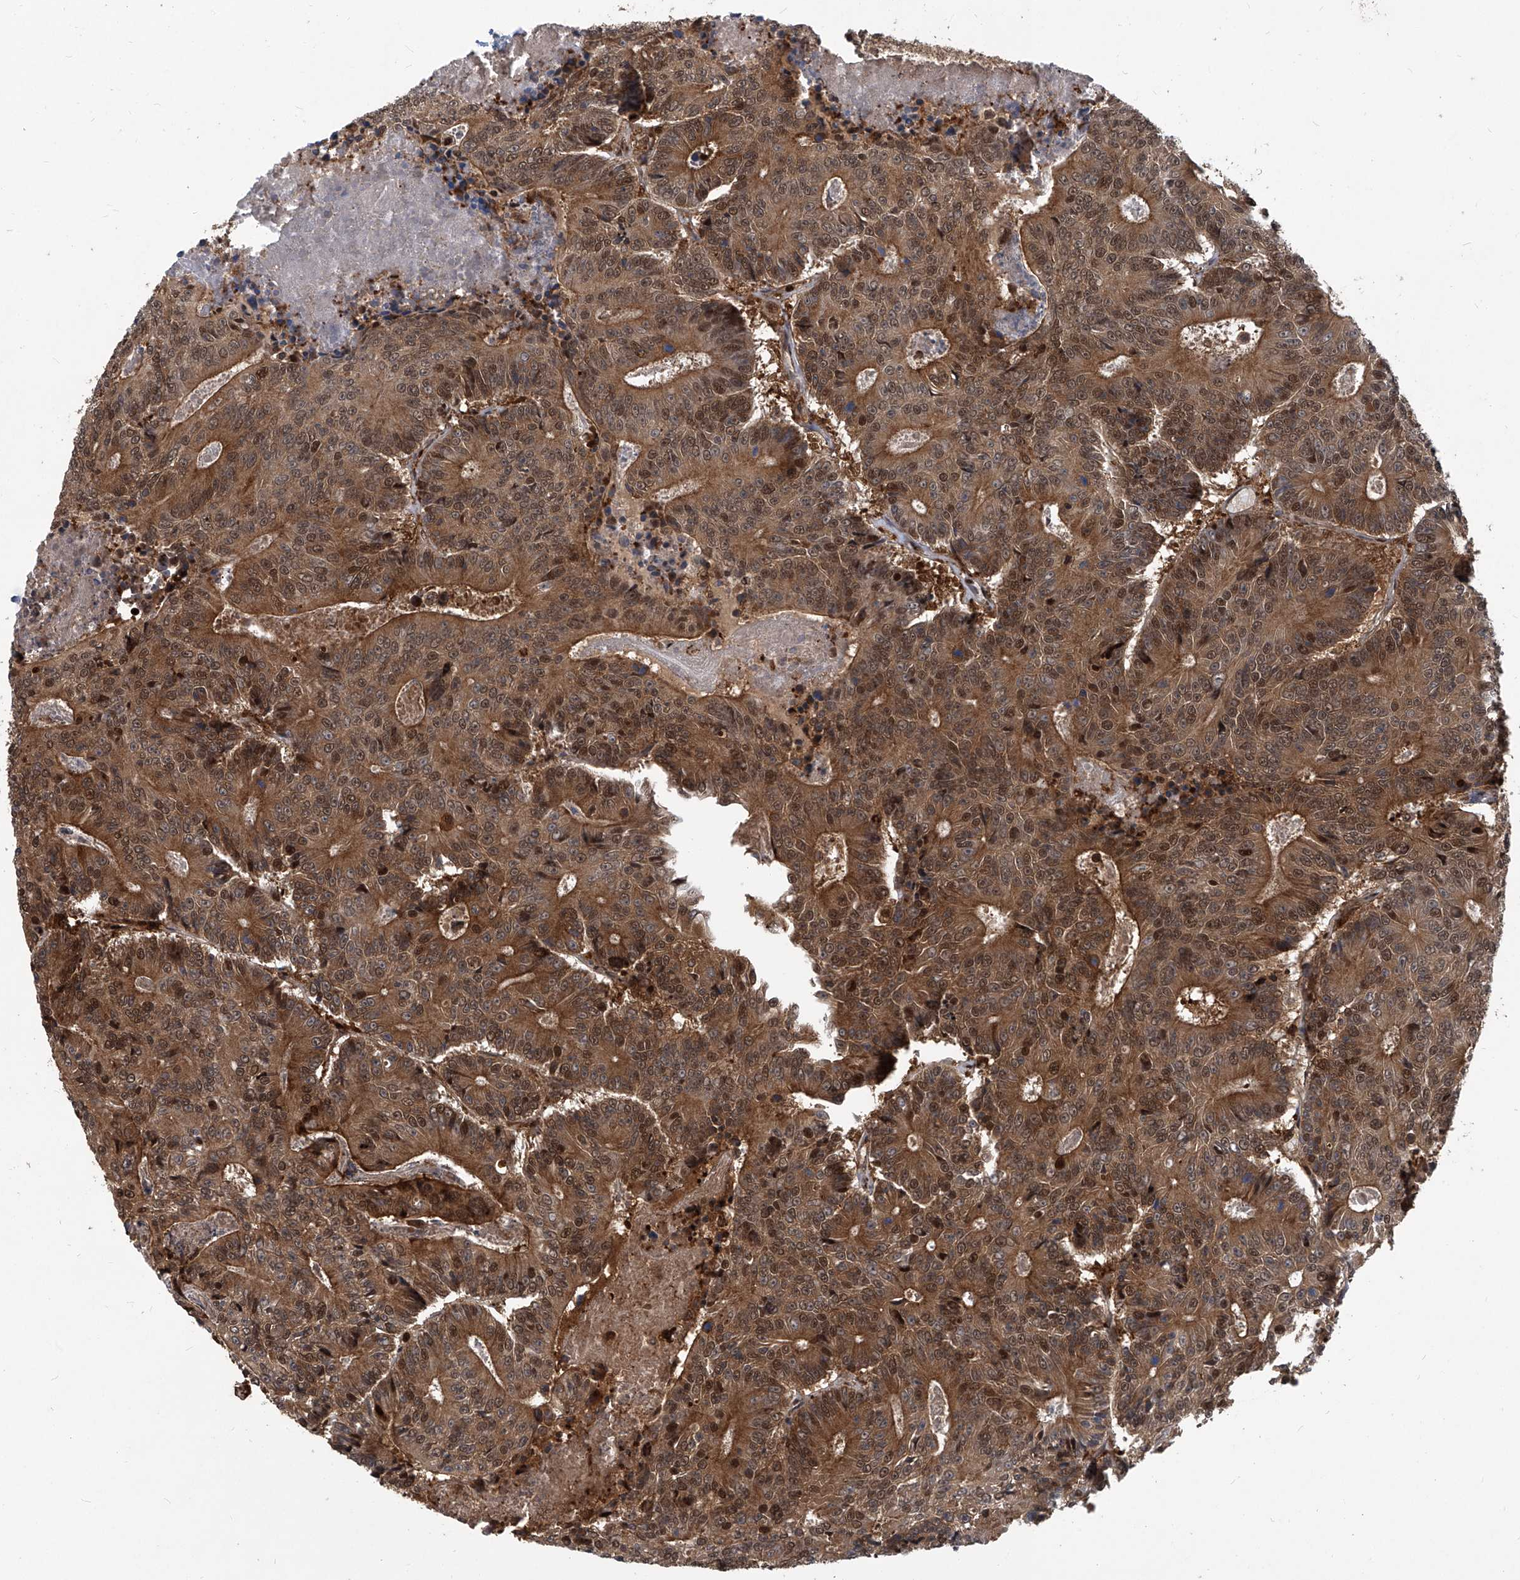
{"staining": {"intensity": "moderate", "quantity": ">75%", "location": "cytoplasmic/membranous,nuclear"}, "tissue": "colorectal cancer", "cell_type": "Tumor cells", "image_type": "cancer", "snomed": [{"axis": "morphology", "description": "Adenocarcinoma, NOS"}, {"axis": "topography", "description": "Colon"}], "caption": "The histopathology image displays immunohistochemical staining of colorectal adenocarcinoma. There is moderate cytoplasmic/membranous and nuclear expression is identified in approximately >75% of tumor cells.", "gene": "PSMB1", "patient": {"sex": "male", "age": 83}}